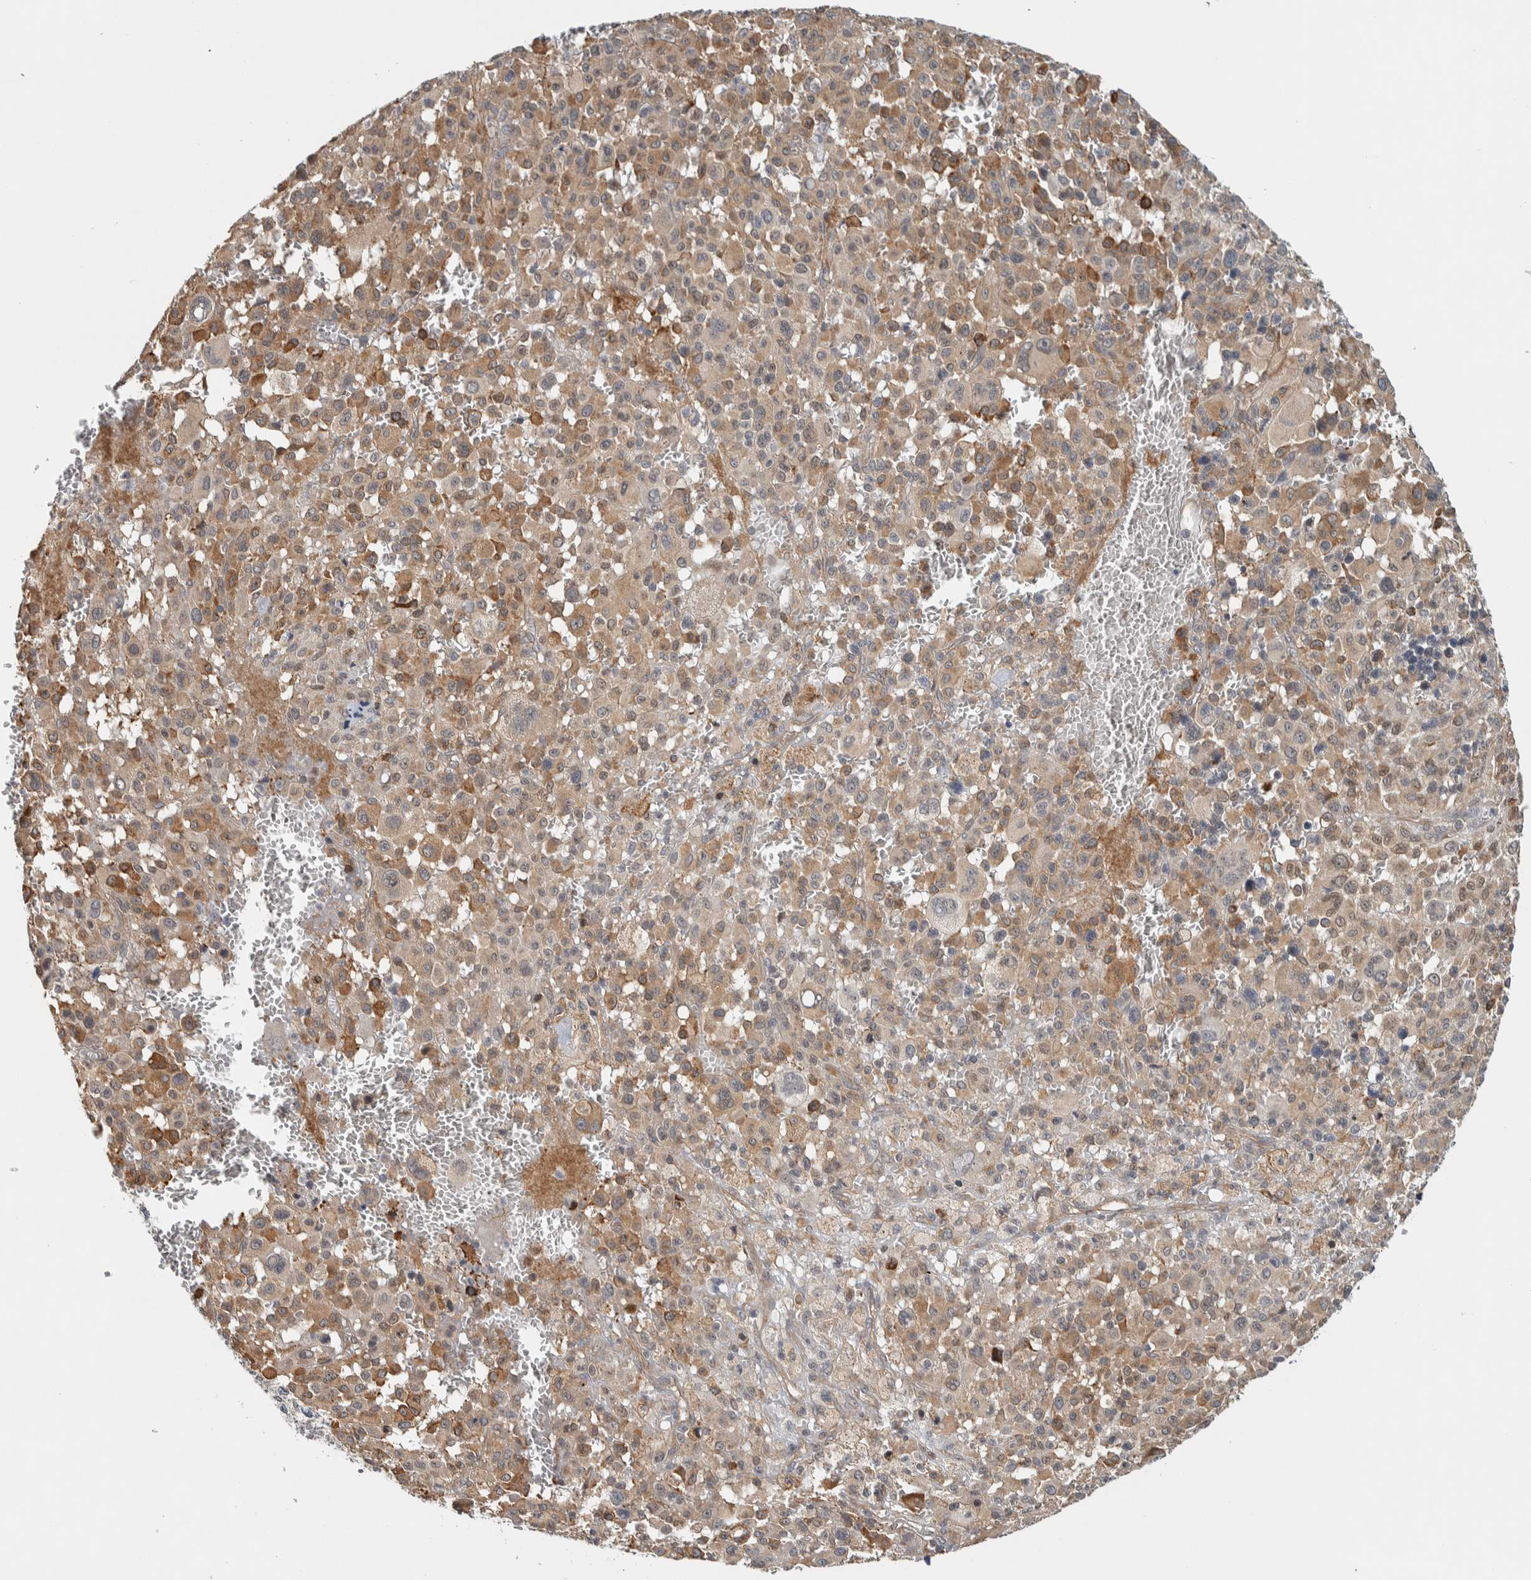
{"staining": {"intensity": "weak", "quantity": ">75%", "location": "cytoplasmic/membranous"}, "tissue": "melanoma", "cell_type": "Tumor cells", "image_type": "cancer", "snomed": [{"axis": "morphology", "description": "Malignant melanoma, Metastatic site"}, {"axis": "topography", "description": "Skin"}], "caption": "Human malignant melanoma (metastatic site) stained for a protein (brown) reveals weak cytoplasmic/membranous positive staining in approximately >75% of tumor cells.", "gene": "TBC1D31", "patient": {"sex": "female", "age": 74}}